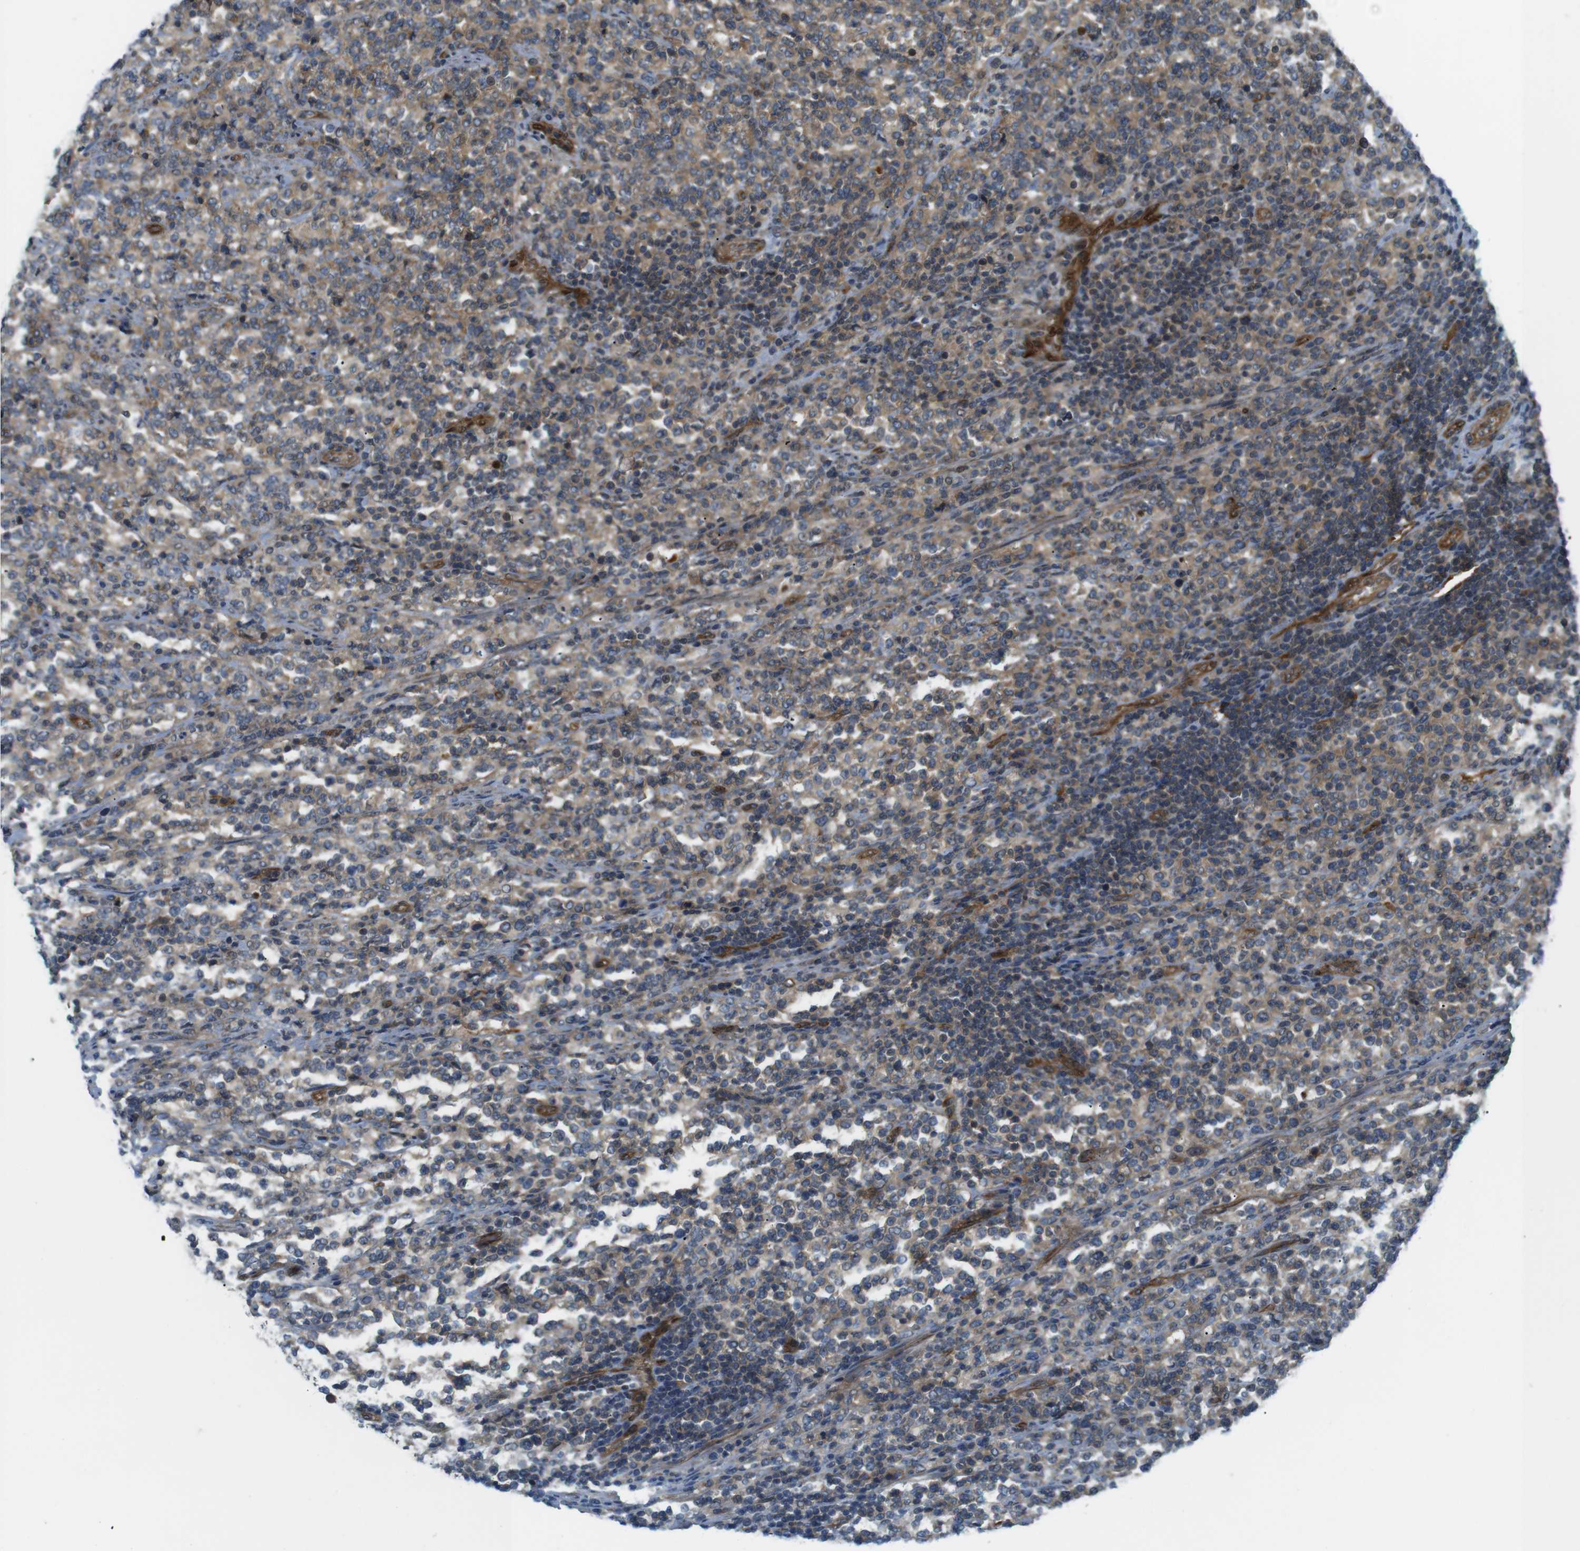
{"staining": {"intensity": "moderate", "quantity": "25%-75%", "location": "cytoplasmic/membranous"}, "tissue": "lymphoma", "cell_type": "Tumor cells", "image_type": "cancer", "snomed": [{"axis": "morphology", "description": "Malignant lymphoma, non-Hodgkin's type, High grade"}, {"axis": "topography", "description": "Soft tissue"}], "caption": "A high-resolution photomicrograph shows immunohistochemistry (IHC) staining of malignant lymphoma, non-Hodgkin's type (high-grade), which demonstrates moderate cytoplasmic/membranous expression in approximately 25%-75% of tumor cells.", "gene": "TSC1", "patient": {"sex": "male", "age": 18}}